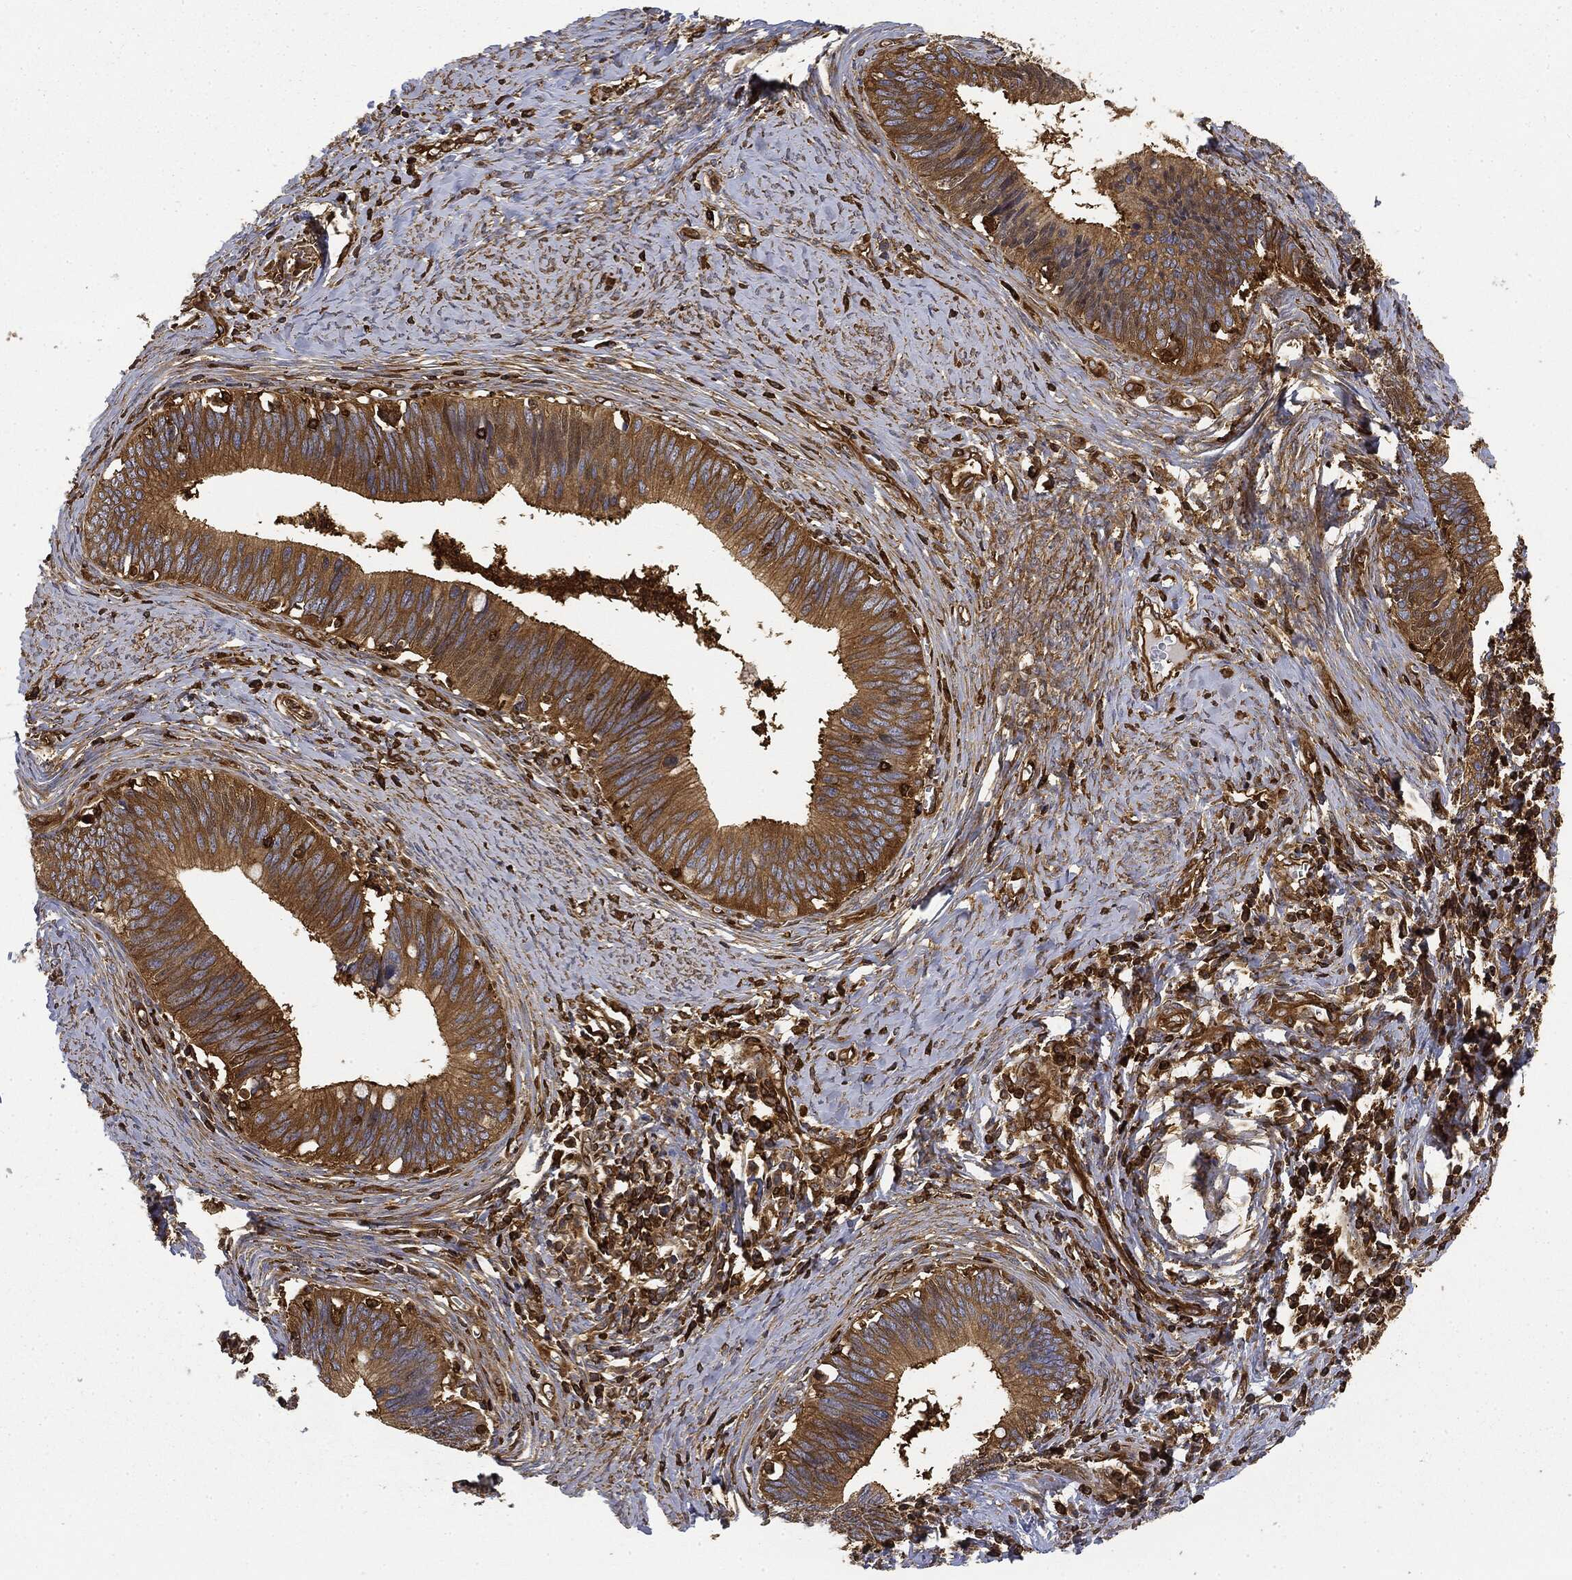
{"staining": {"intensity": "strong", "quantity": ">75%", "location": "cytoplasmic/membranous"}, "tissue": "cervical cancer", "cell_type": "Tumor cells", "image_type": "cancer", "snomed": [{"axis": "morphology", "description": "Adenocarcinoma, NOS"}, {"axis": "topography", "description": "Cervix"}], "caption": "Human cervical cancer (adenocarcinoma) stained with a brown dye exhibits strong cytoplasmic/membranous positive staining in about >75% of tumor cells.", "gene": "WDR1", "patient": {"sex": "female", "age": 42}}